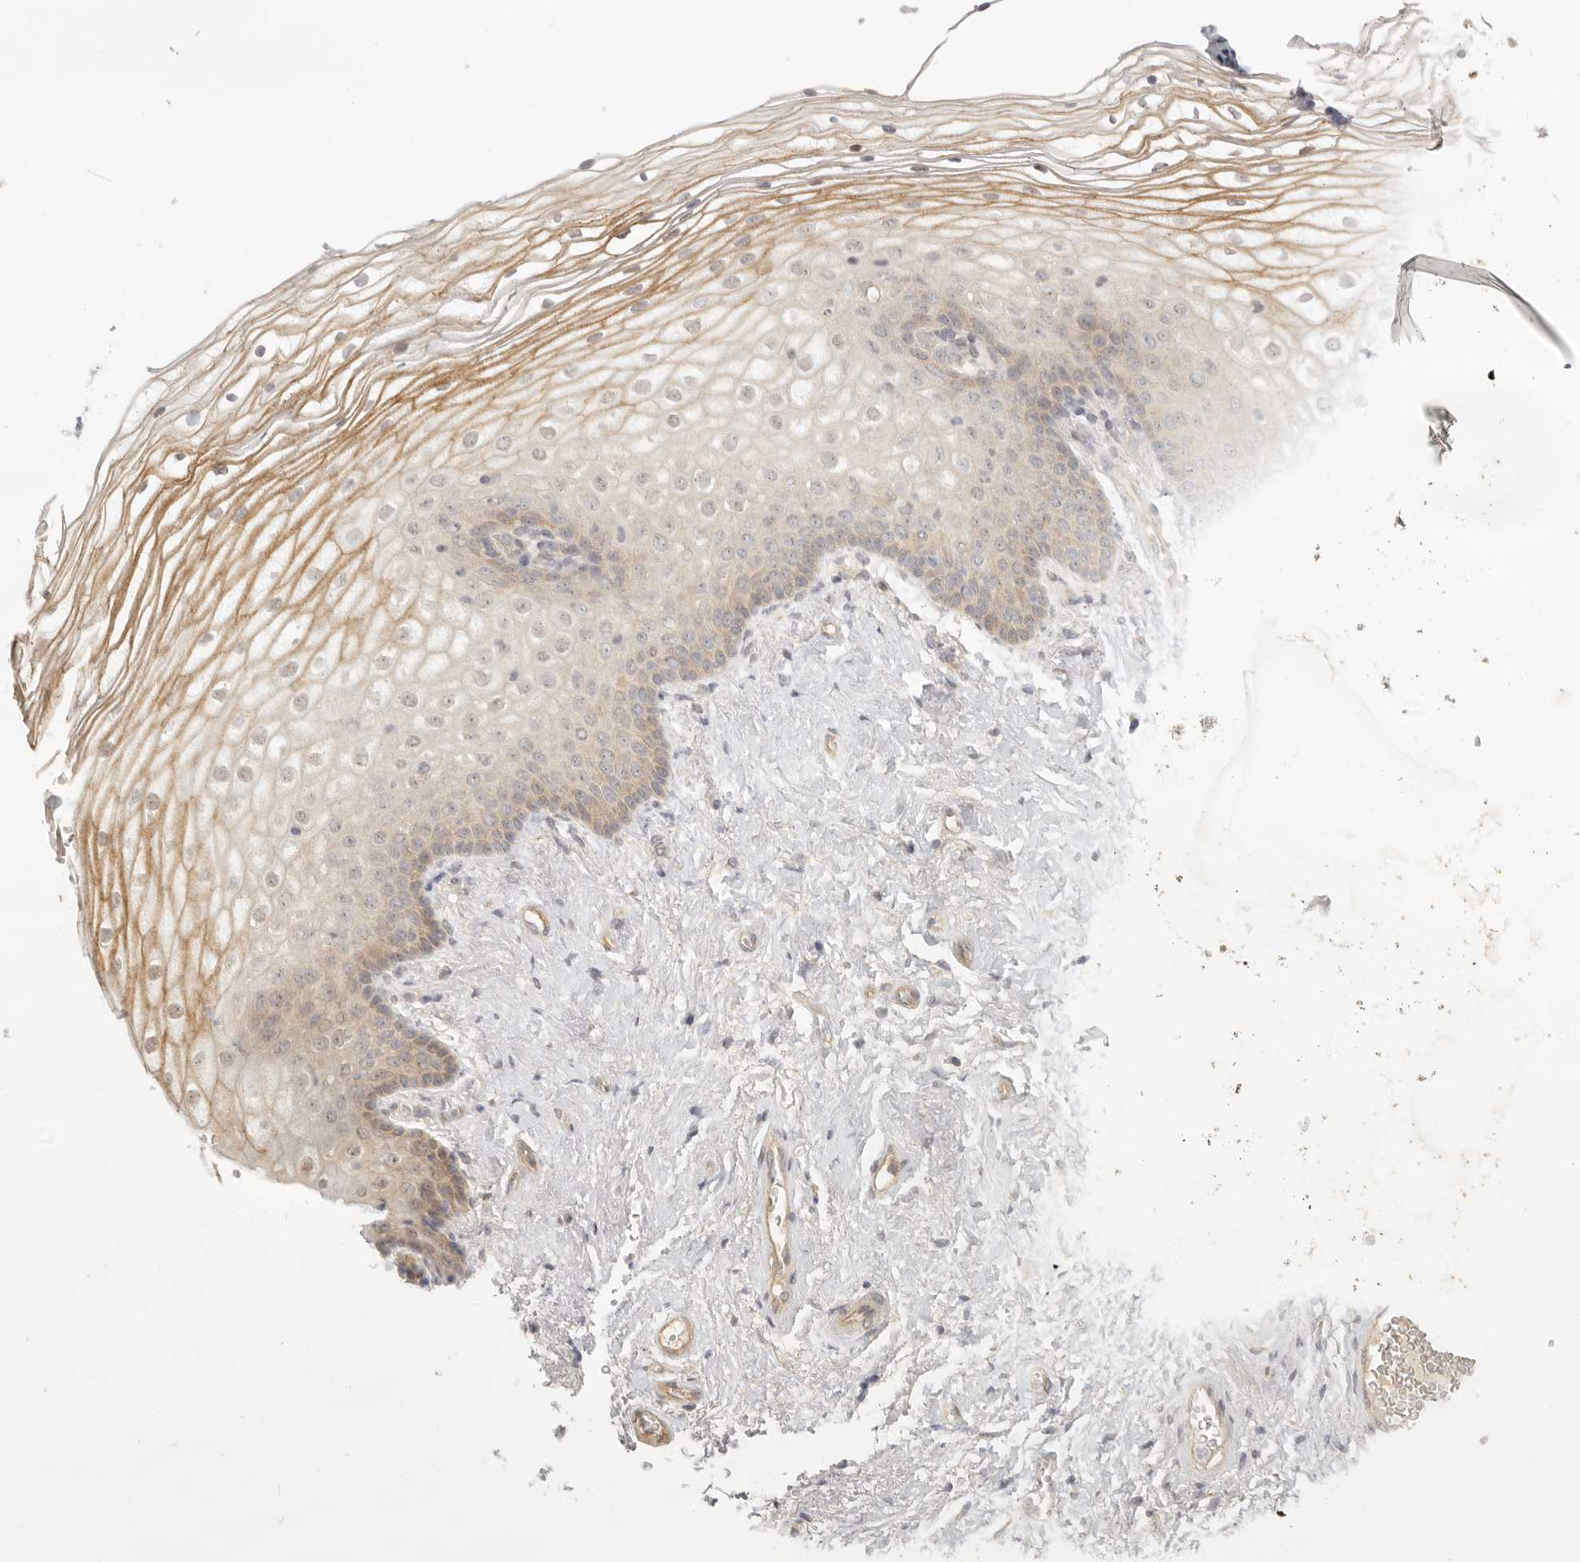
{"staining": {"intensity": "moderate", "quantity": "25%-75%", "location": "cytoplasmic/membranous"}, "tissue": "vagina", "cell_type": "Squamous epithelial cells", "image_type": "normal", "snomed": [{"axis": "morphology", "description": "Normal tissue, NOS"}, {"axis": "topography", "description": "Vagina"}], "caption": "Immunohistochemical staining of benign vagina reveals moderate cytoplasmic/membranous protein positivity in approximately 25%-75% of squamous epithelial cells.", "gene": "AHDC1", "patient": {"sex": "female", "age": 60}}